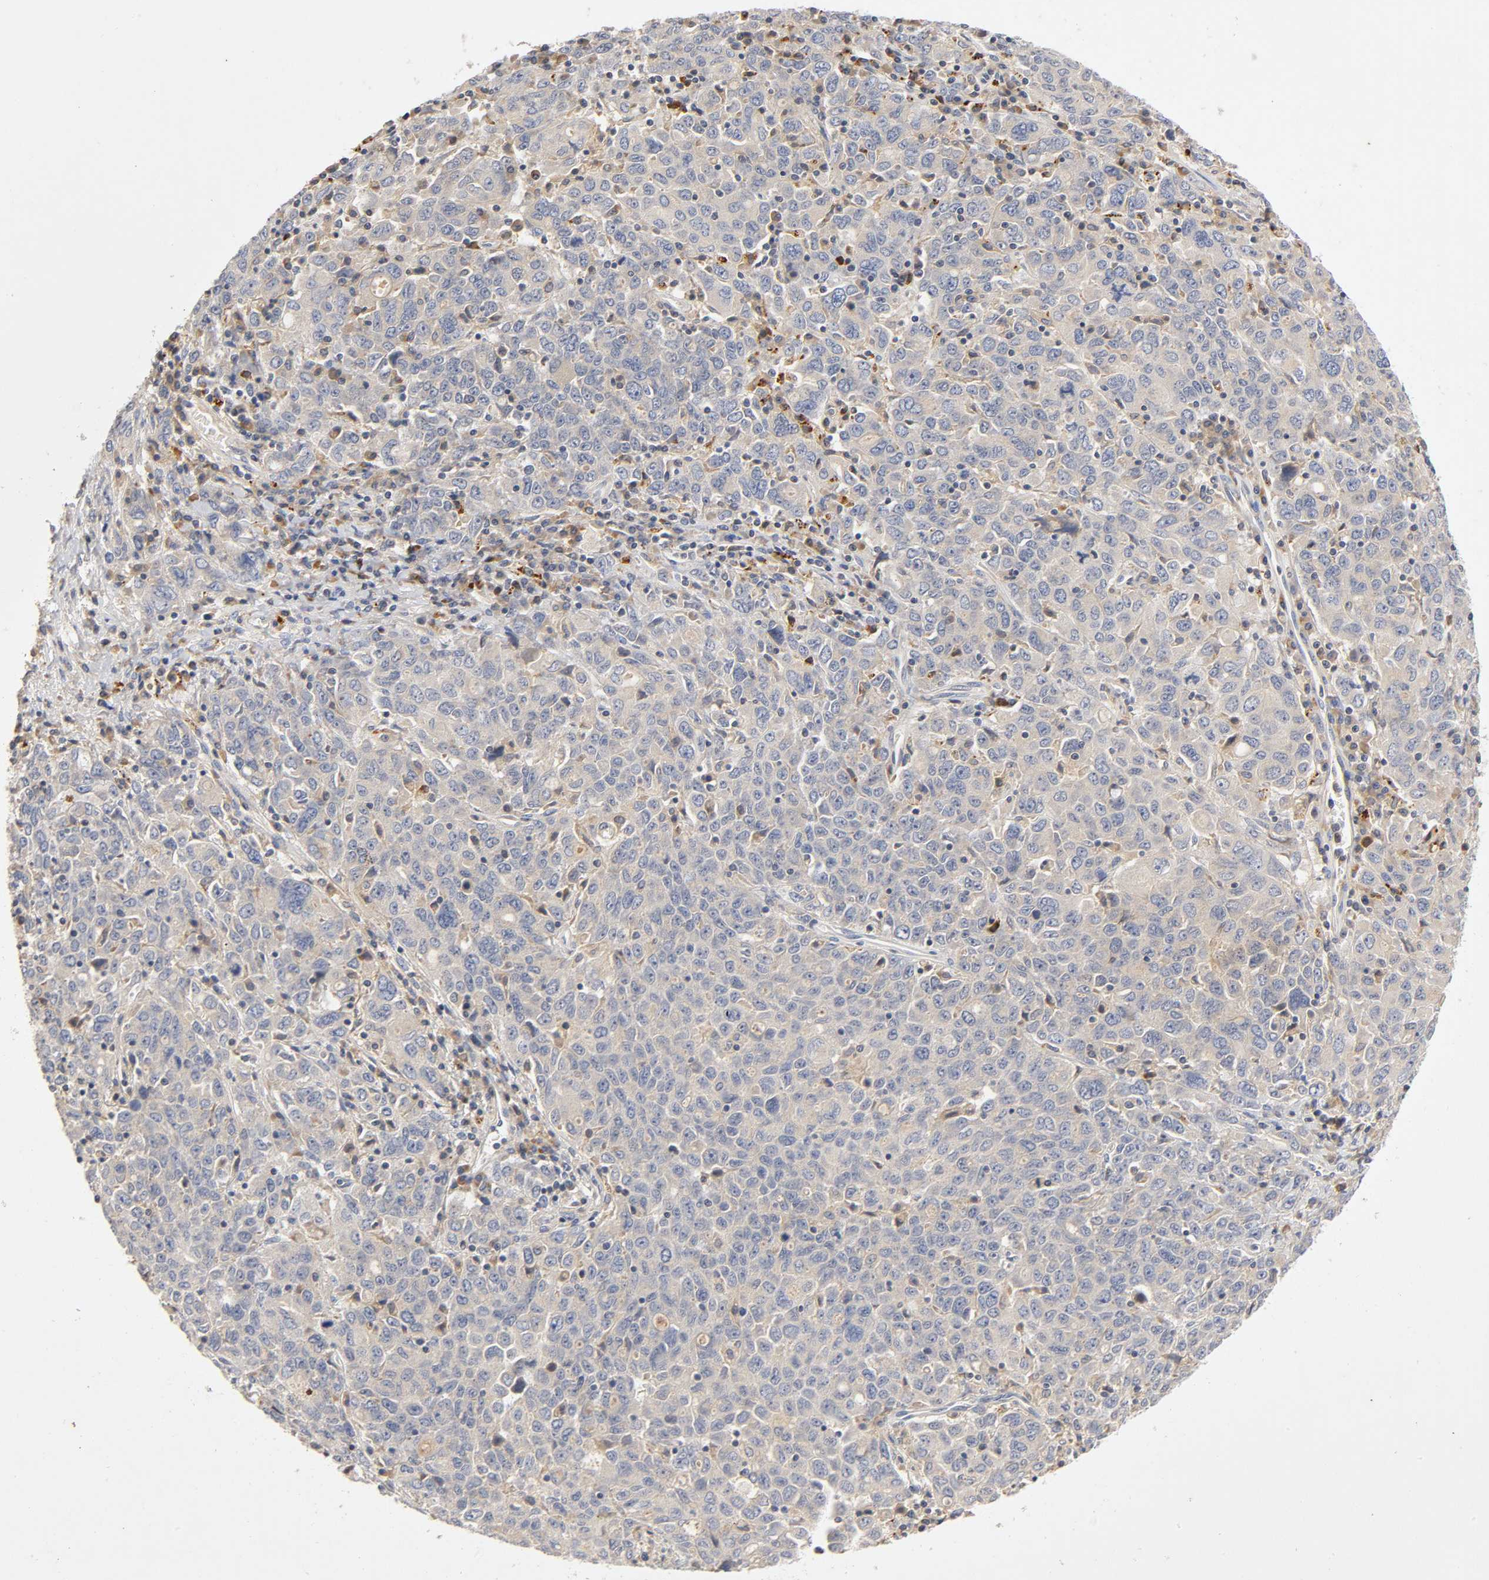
{"staining": {"intensity": "weak", "quantity": "25%-75%", "location": "cytoplasmic/membranous"}, "tissue": "ovarian cancer", "cell_type": "Tumor cells", "image_type": "cancer", "snomed": [{"axis": "morphology", "description": "Carcinoma, endometroid"}, {"axis": "topography", "description": "Ovary"}], "caption": "IHC photomicrograph of neoplastic tissue: human ovarian endometroid carcinoma stained using immunohistochemistry (IHC) displays low levels of weak protein expression localized specifically in the cytoplasmic/membranous of tumor cells, appearing as a cytoplasmic/membranous brown color.", "gene": "RHOA", "patient": {"sex": "female", "age": 62}}